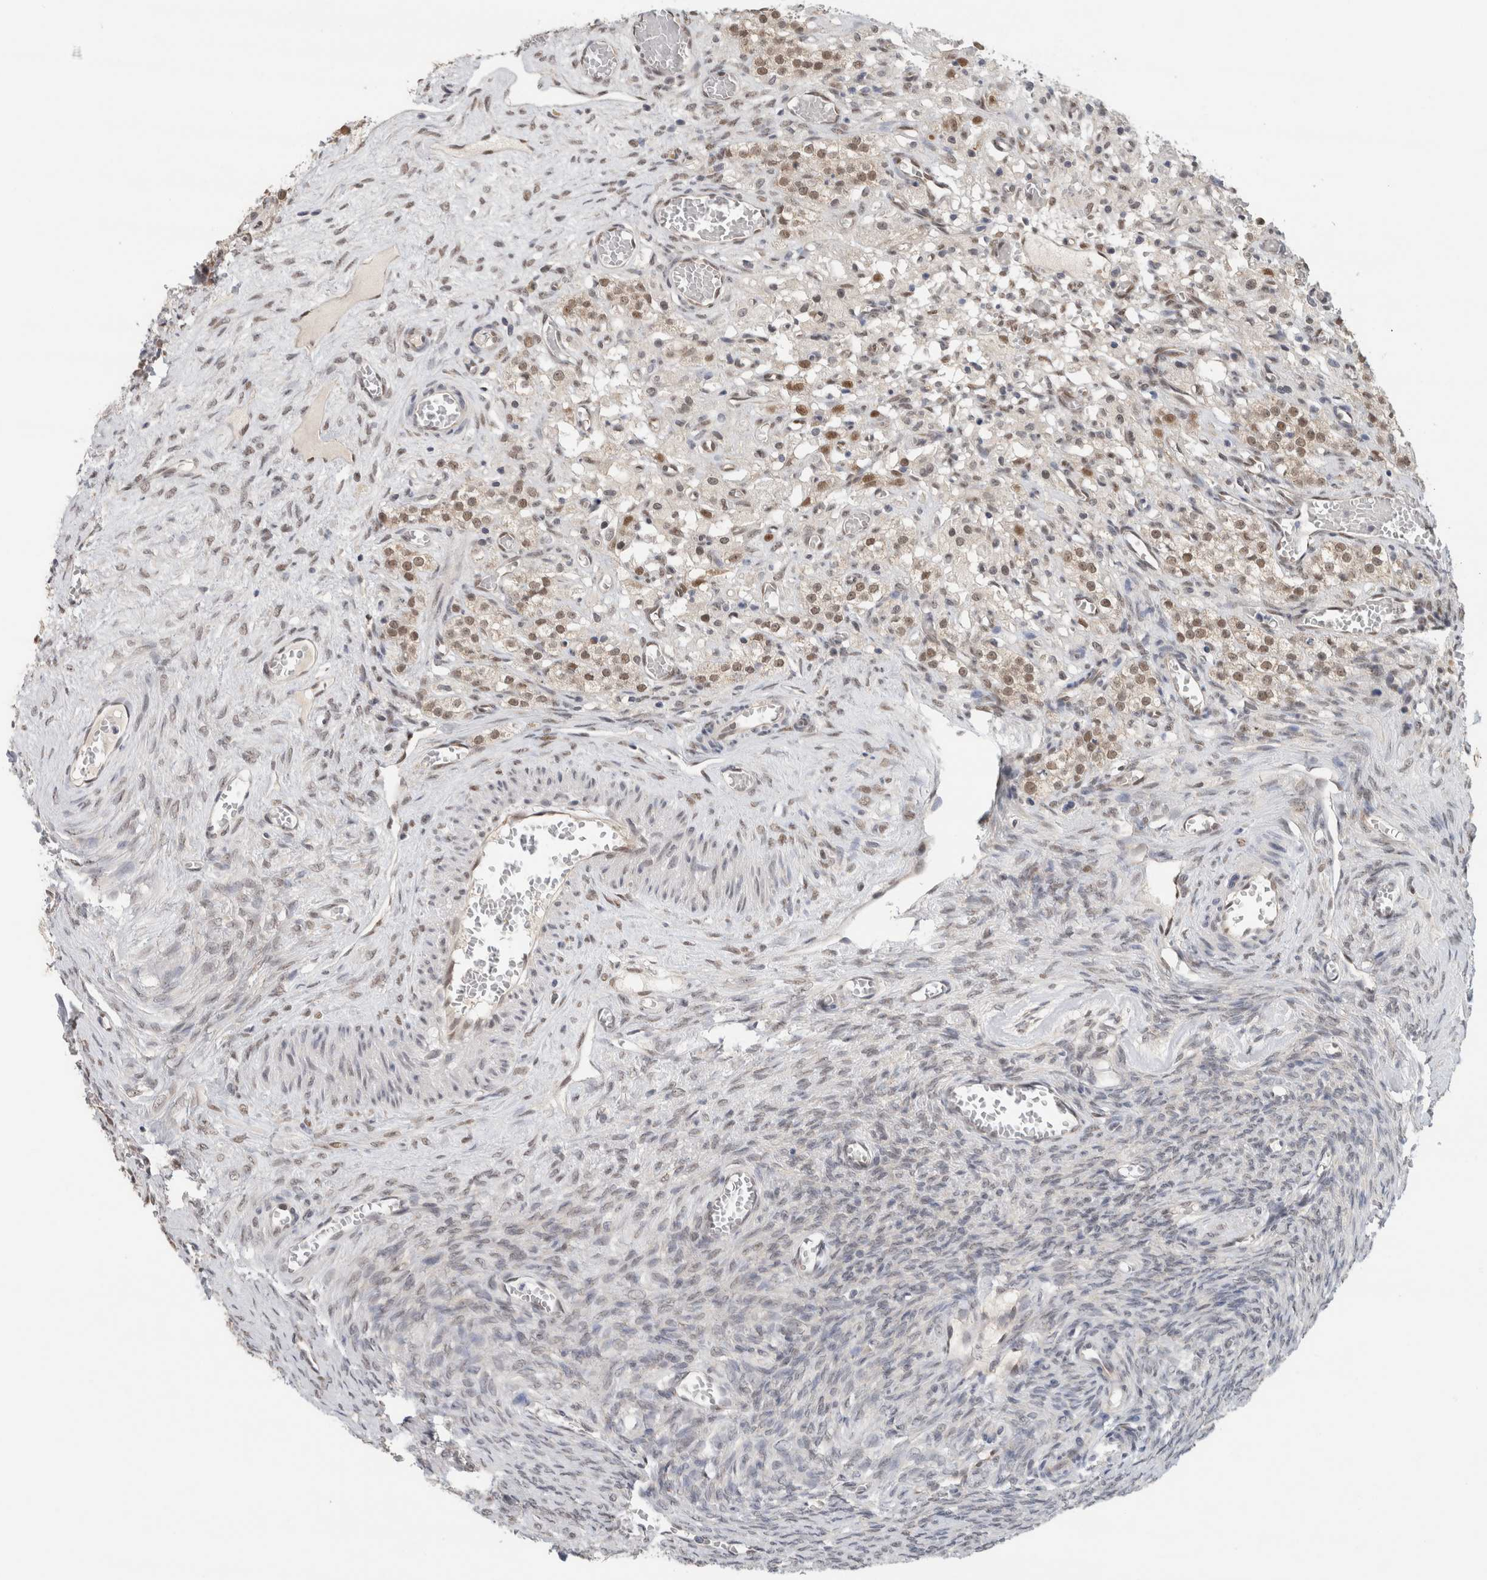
{"staining": {"intensity": "weak", "quantity": "<25%", "location": "nuclear"}, "tissue": "ovary", "cell_type": "Ovarian stroma cells", "image_type": "normal", "snomed": [{"axis": "morphology", "description": "Normal tissue, NOS"}, {"axis": "topography", "description": "Ovary"}], "caption": "DAB immunohistochemical staining of benign human ovary displays no significant expression in ovarian stroma cells. Brightfield microscopy of immunohistochemistry (IHC) stained with DAB (brown) and hematoxylin (blue), captured at high magnification.", "gene": "EIF4G3", "patient": {"sex": "female", "age": 27}}